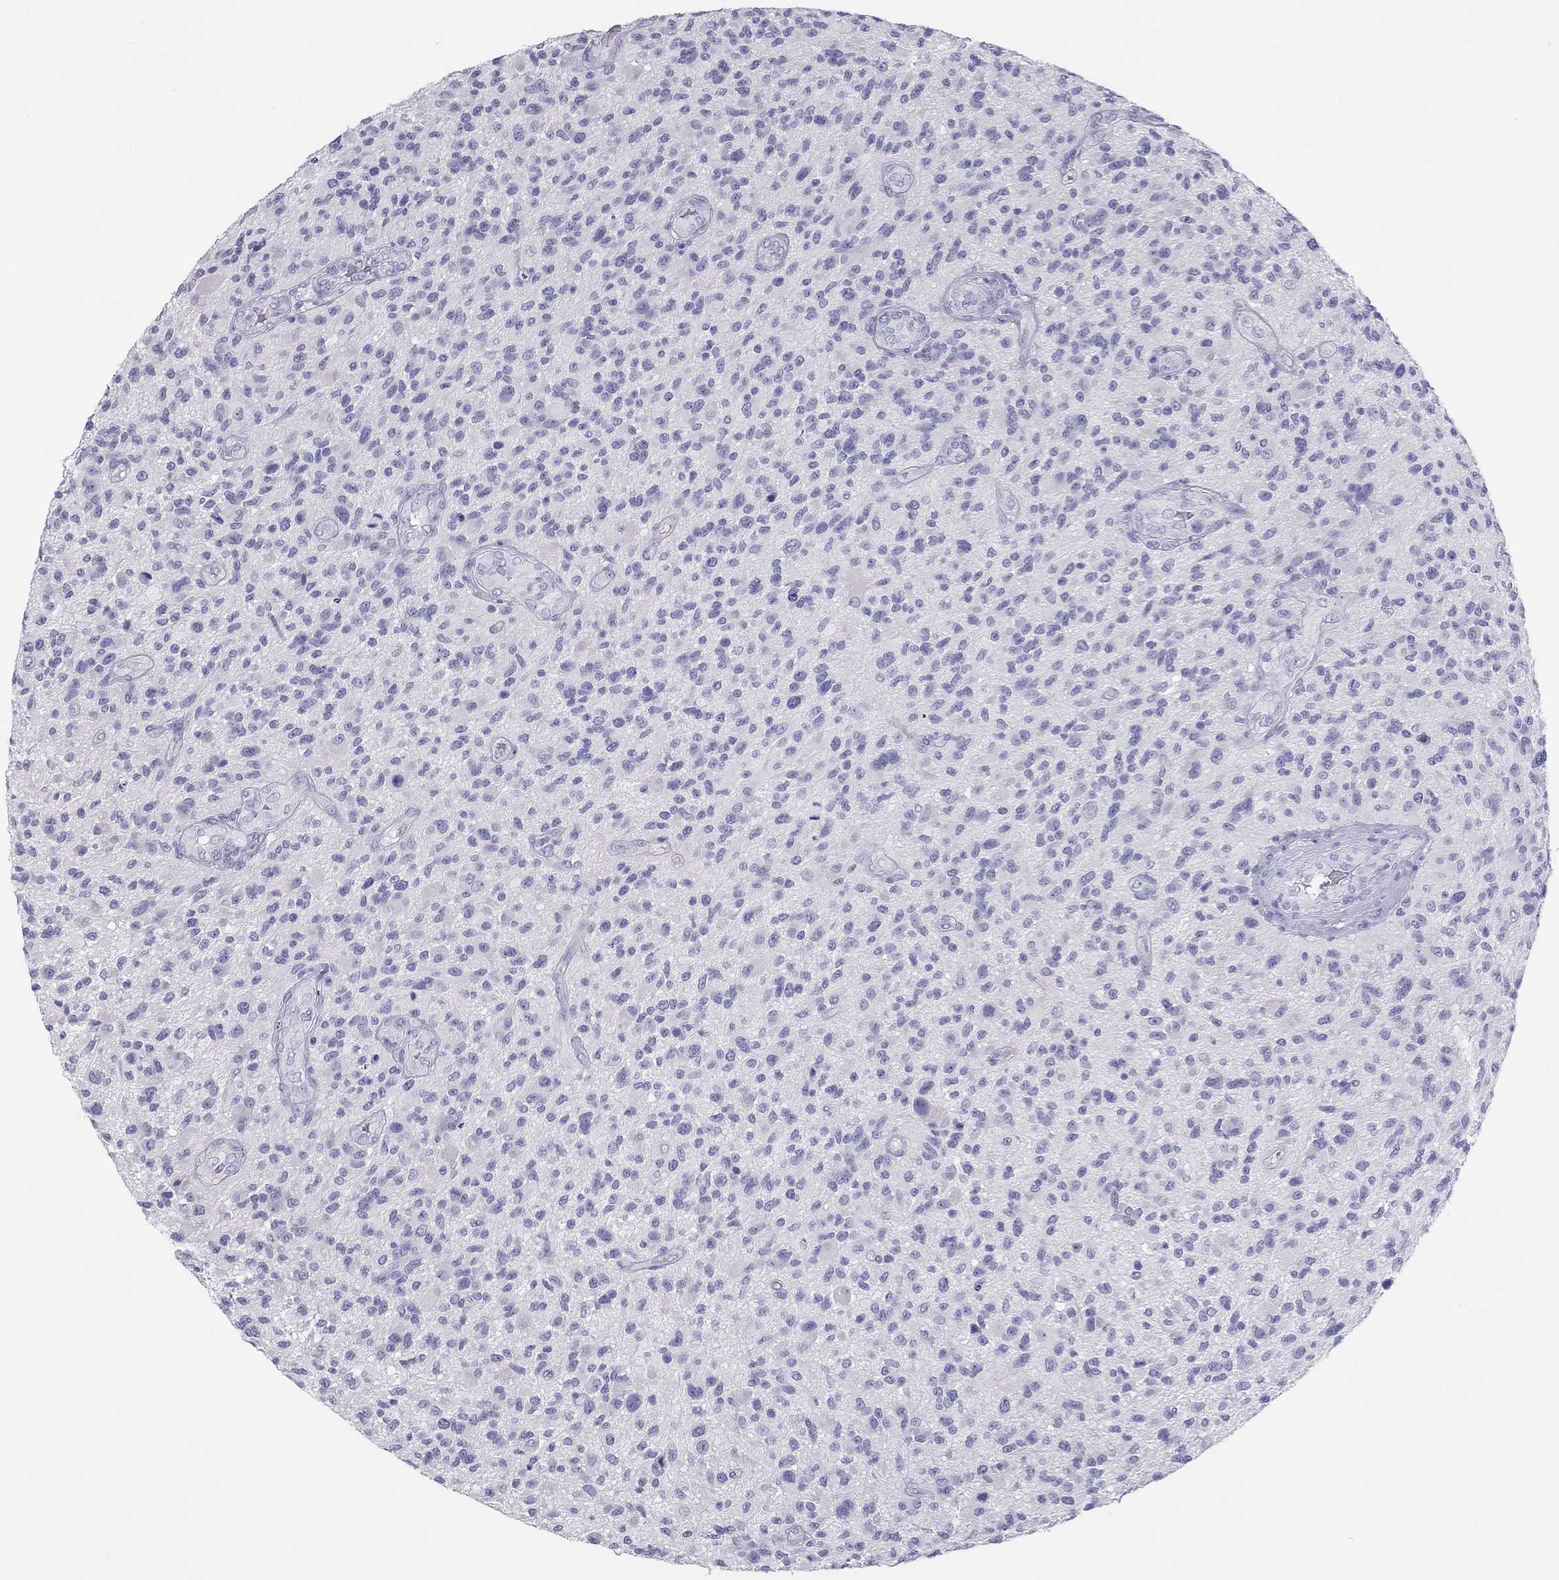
{"staining": {"intensity": "negative", "quantity": "none", "location": "none"}, "tissue": "glioma", "cell_type": "Tumor cells", "image_type": "cancer", "snomed": [{"axis": "morphology", "description": "Glioma, malignant, High grade"}, {"axis": "topography", "description": "Brain"}], "caption": "DAB immunohistochemical staining of human glioma reveals no significant expression in tumor cells.", "gene": "PSMB11", "patient": {"sex": "male", "age": 47}}